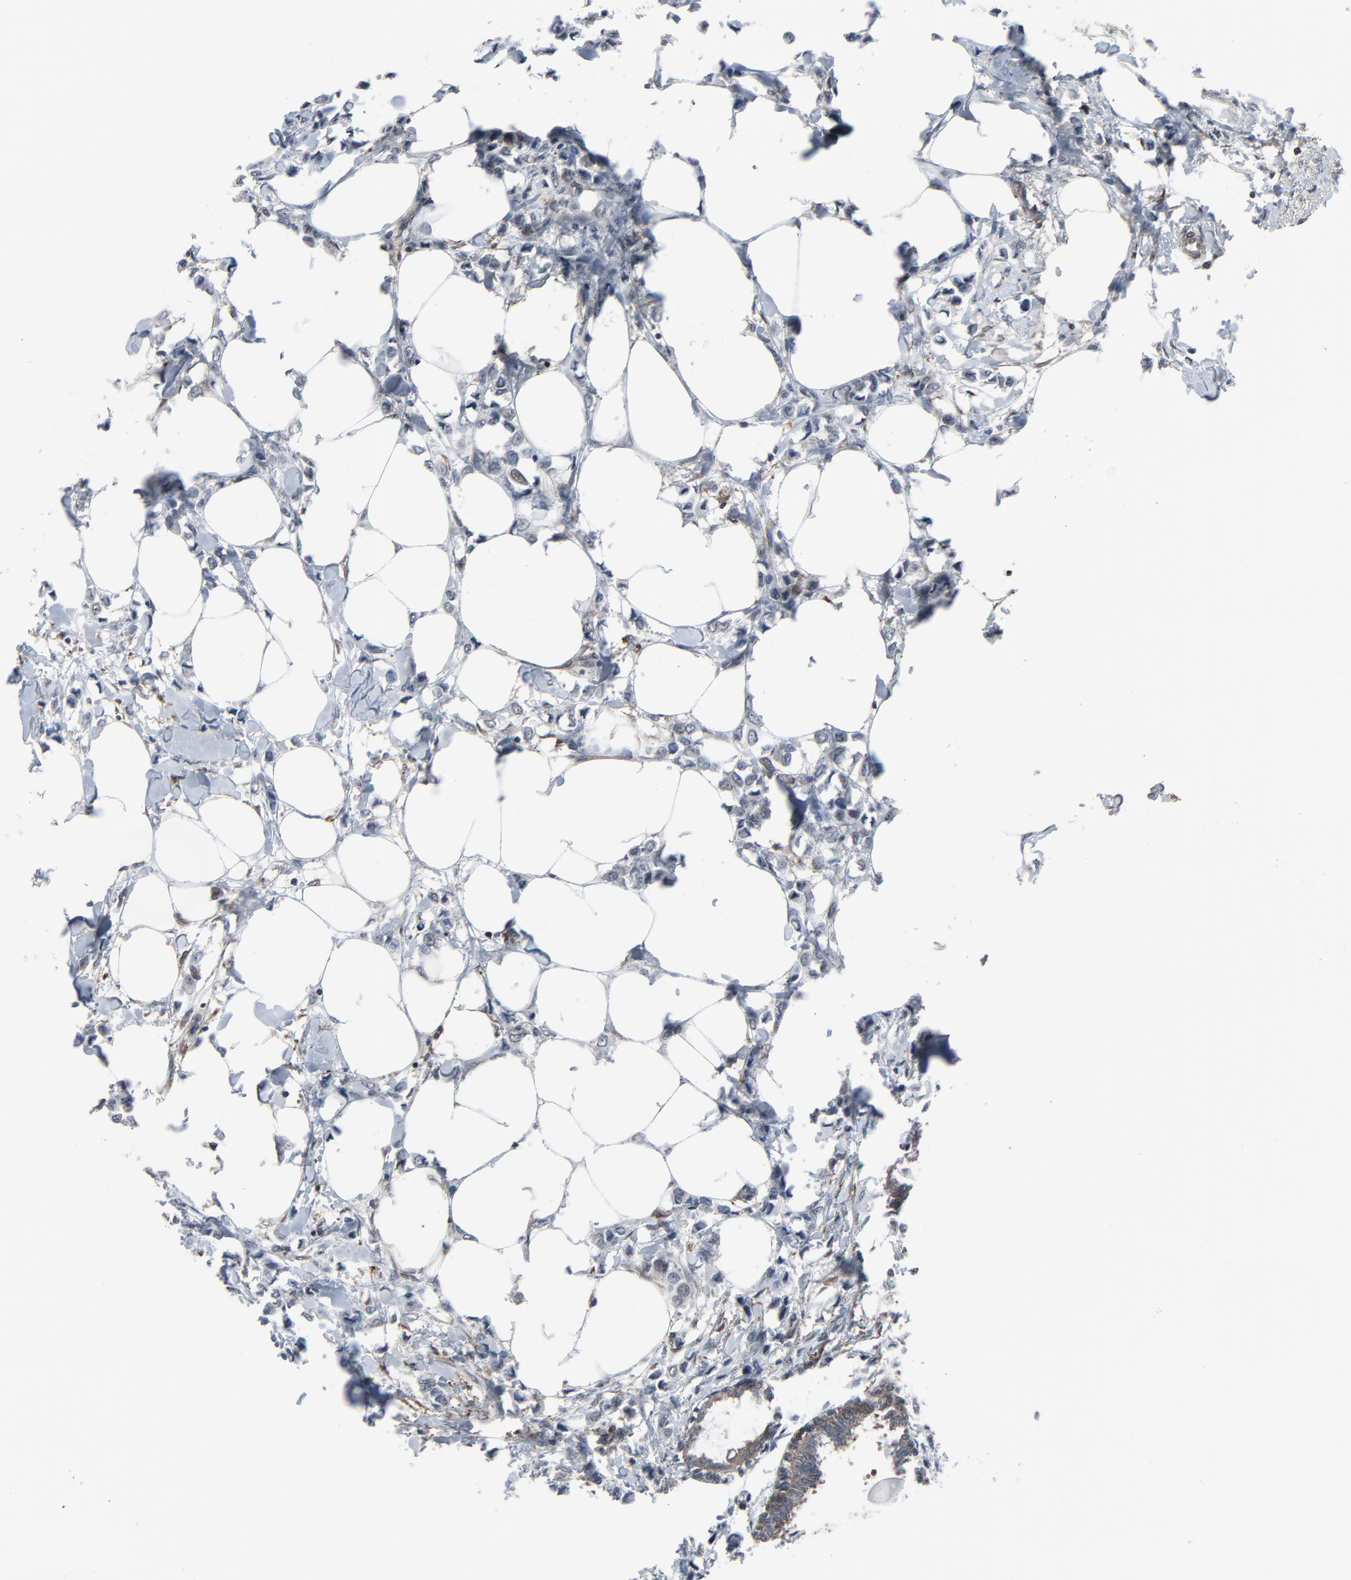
{"staining": {"intensity": "negative", "quantity": "none", "location": "none"}, "tissue": "breast cancer", "cell_type": "Tumor cells", "image_type": "cancer", "snomed": [{"axis": "morphology", "description": "Lobular carcinoma"}, {"axis": "topography", "description": "Breast"}], "caption": "This is an immunohistochemistry (IHC) photomicrograph of human lobular carcinoma (breast). There is no staining in tumor cells.", "gene": "OPTN", "patient": {"sex": "female", "age": 51}}